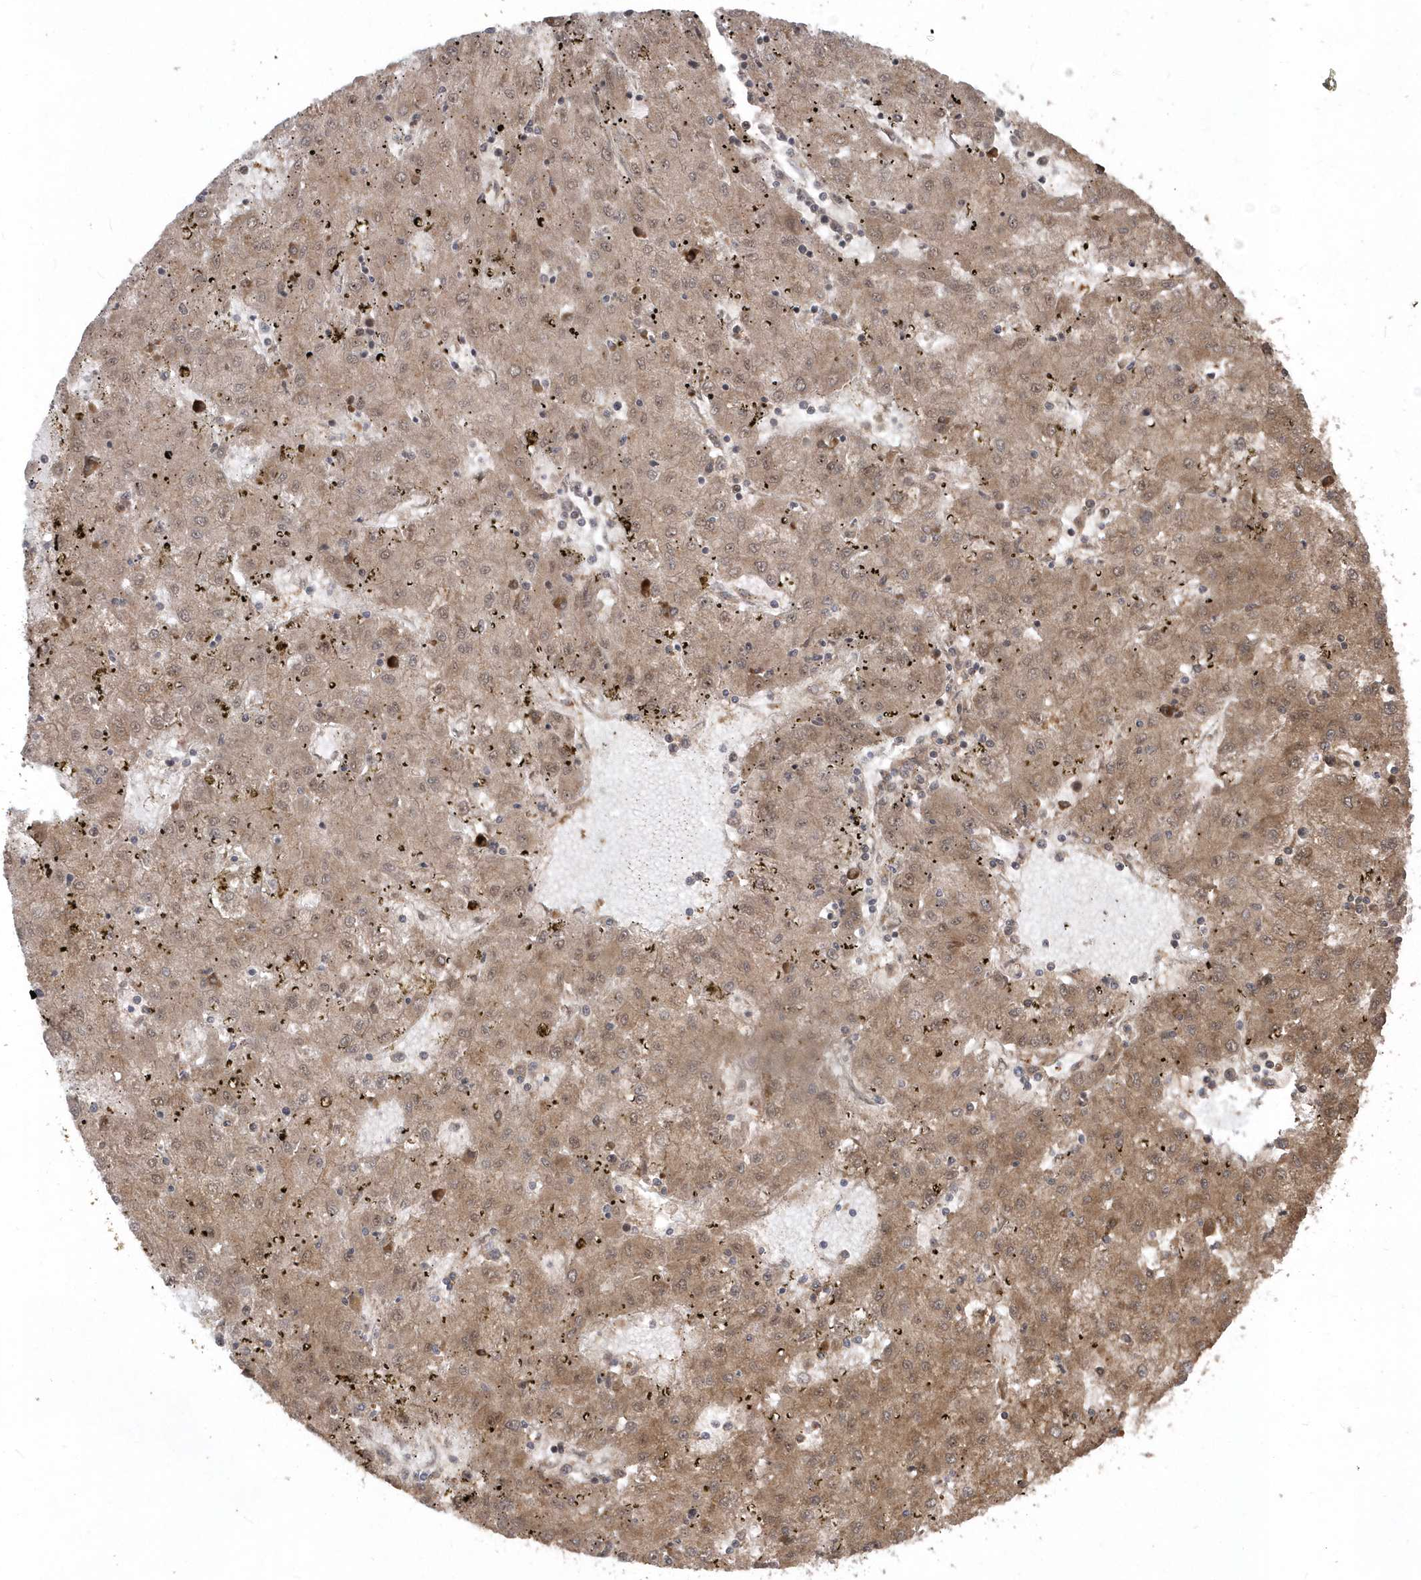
{"staining": {"intensity": "moderate", "quantity": ">75%", "location": "cytoplasmic/membranous"}, "tissue": "liver cancer", "cell_type": "Tumor cells", "image_type": "cancer", "snomed": [{"axis": "morphology", "description": "Carcinoma, Hepatocellular, NOS"}, {"axis": "topography", "description": "Liver"}], "caption": "Immunohistochemical staining of human liver hepatocellular carcinoma shows moderate cytoplasmic/membranous protein expression in about >75% of tumor cells. (DAB IHC, brown staining for protein, blue staining for nuclei).", "gene": "HERPUD1", "patient": {"sex": "male", "age": 72}}